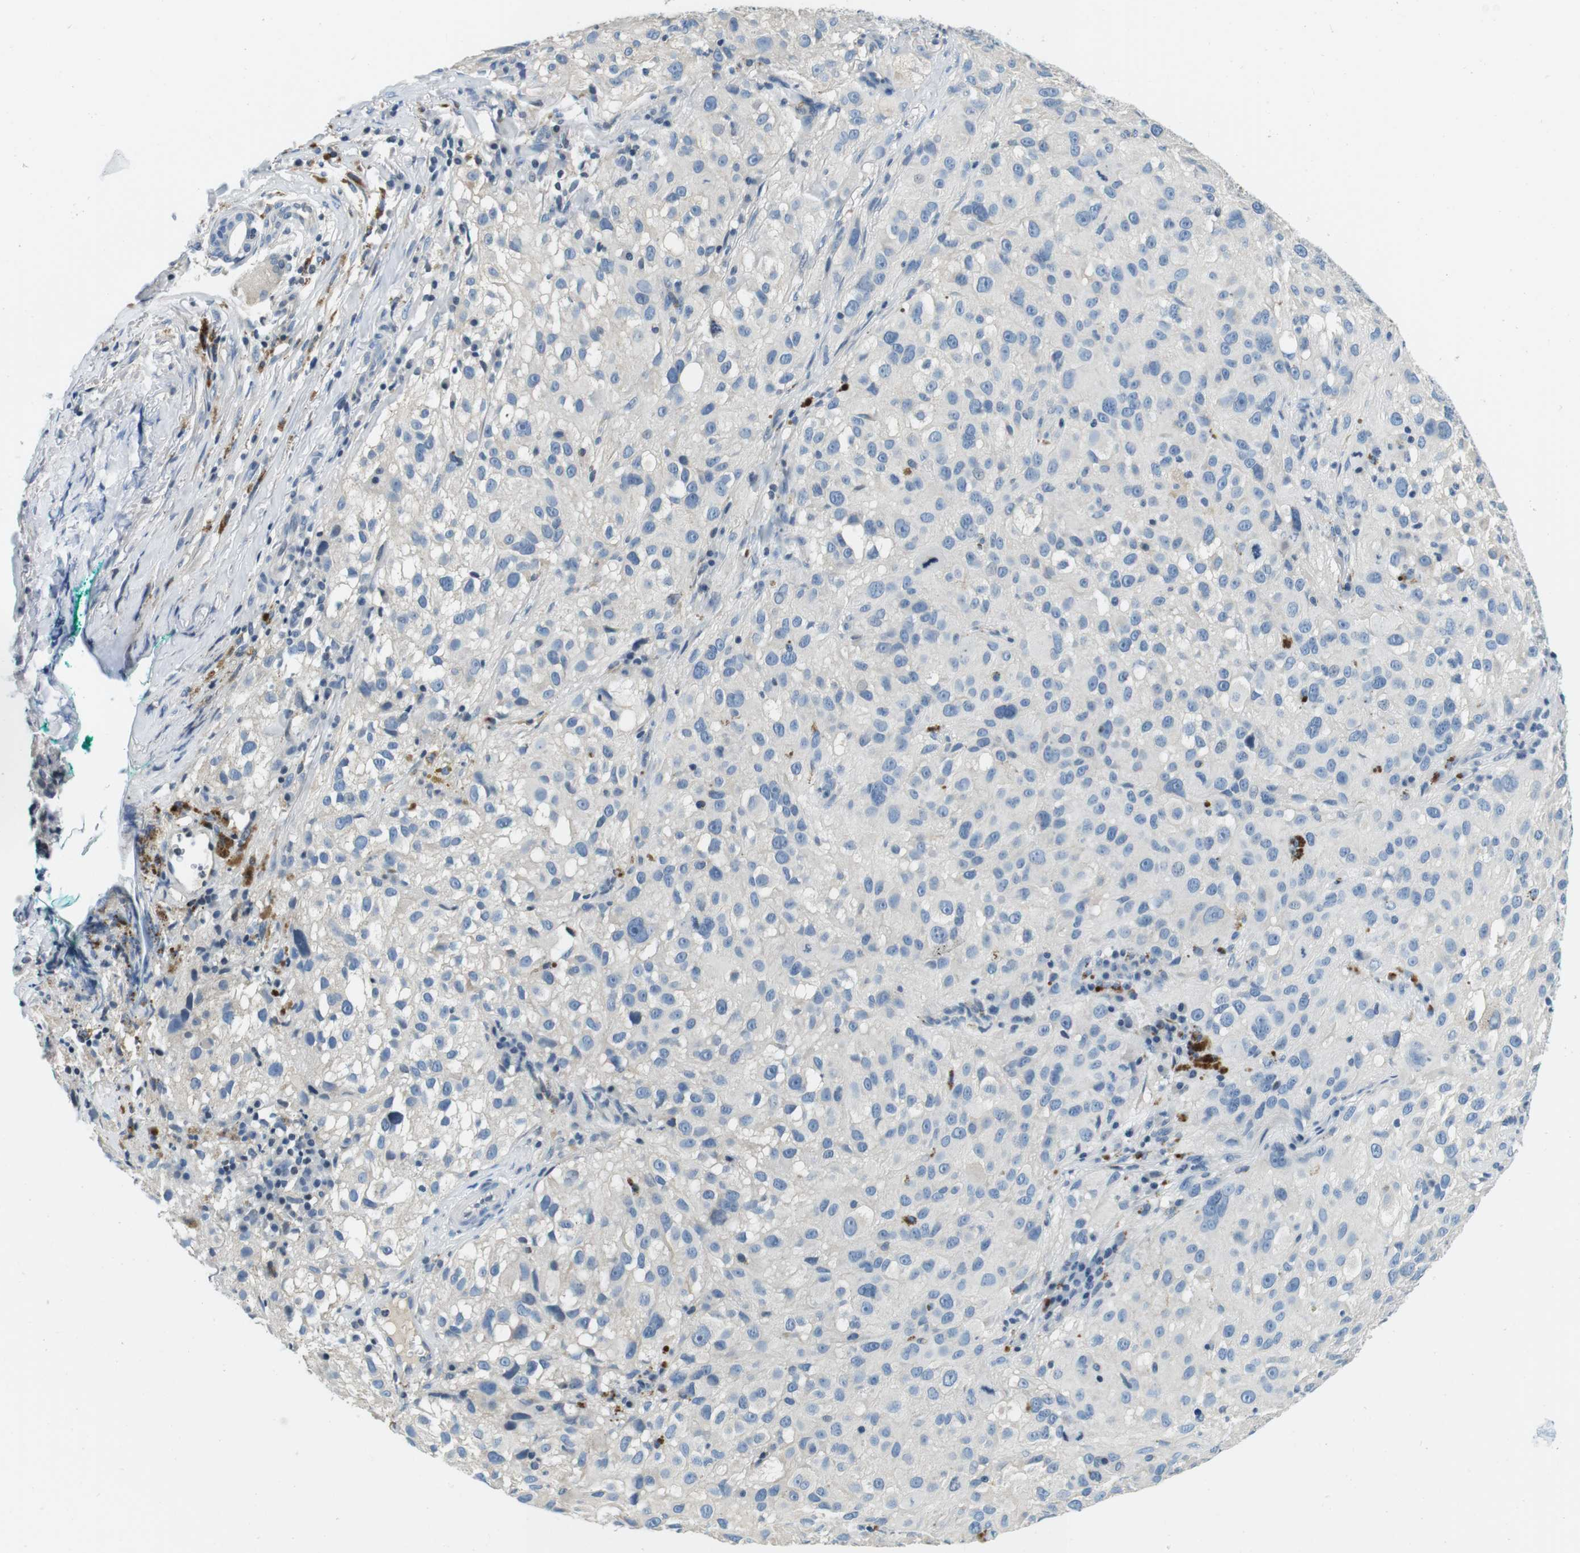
{"staining": {"intensity": "negative", "quantity": "none", "location": "none"}, "tissue": "melanoma", "cell_type": "Tumor cells", "image_type": "cancer", "snomed": [{"axis": "morphology", "description": "Necrosis, NOS"}, {"axis": "morphology", "description": "Malignant melanoma, NOS"}, {"axis": "topography", "description": "Skin"}], "caption": "Tumor cells are negative for brown protein staining in malignant melanoma.", "gene": "KCNJ5", "patient": {"sex": "female", "age": 87}}